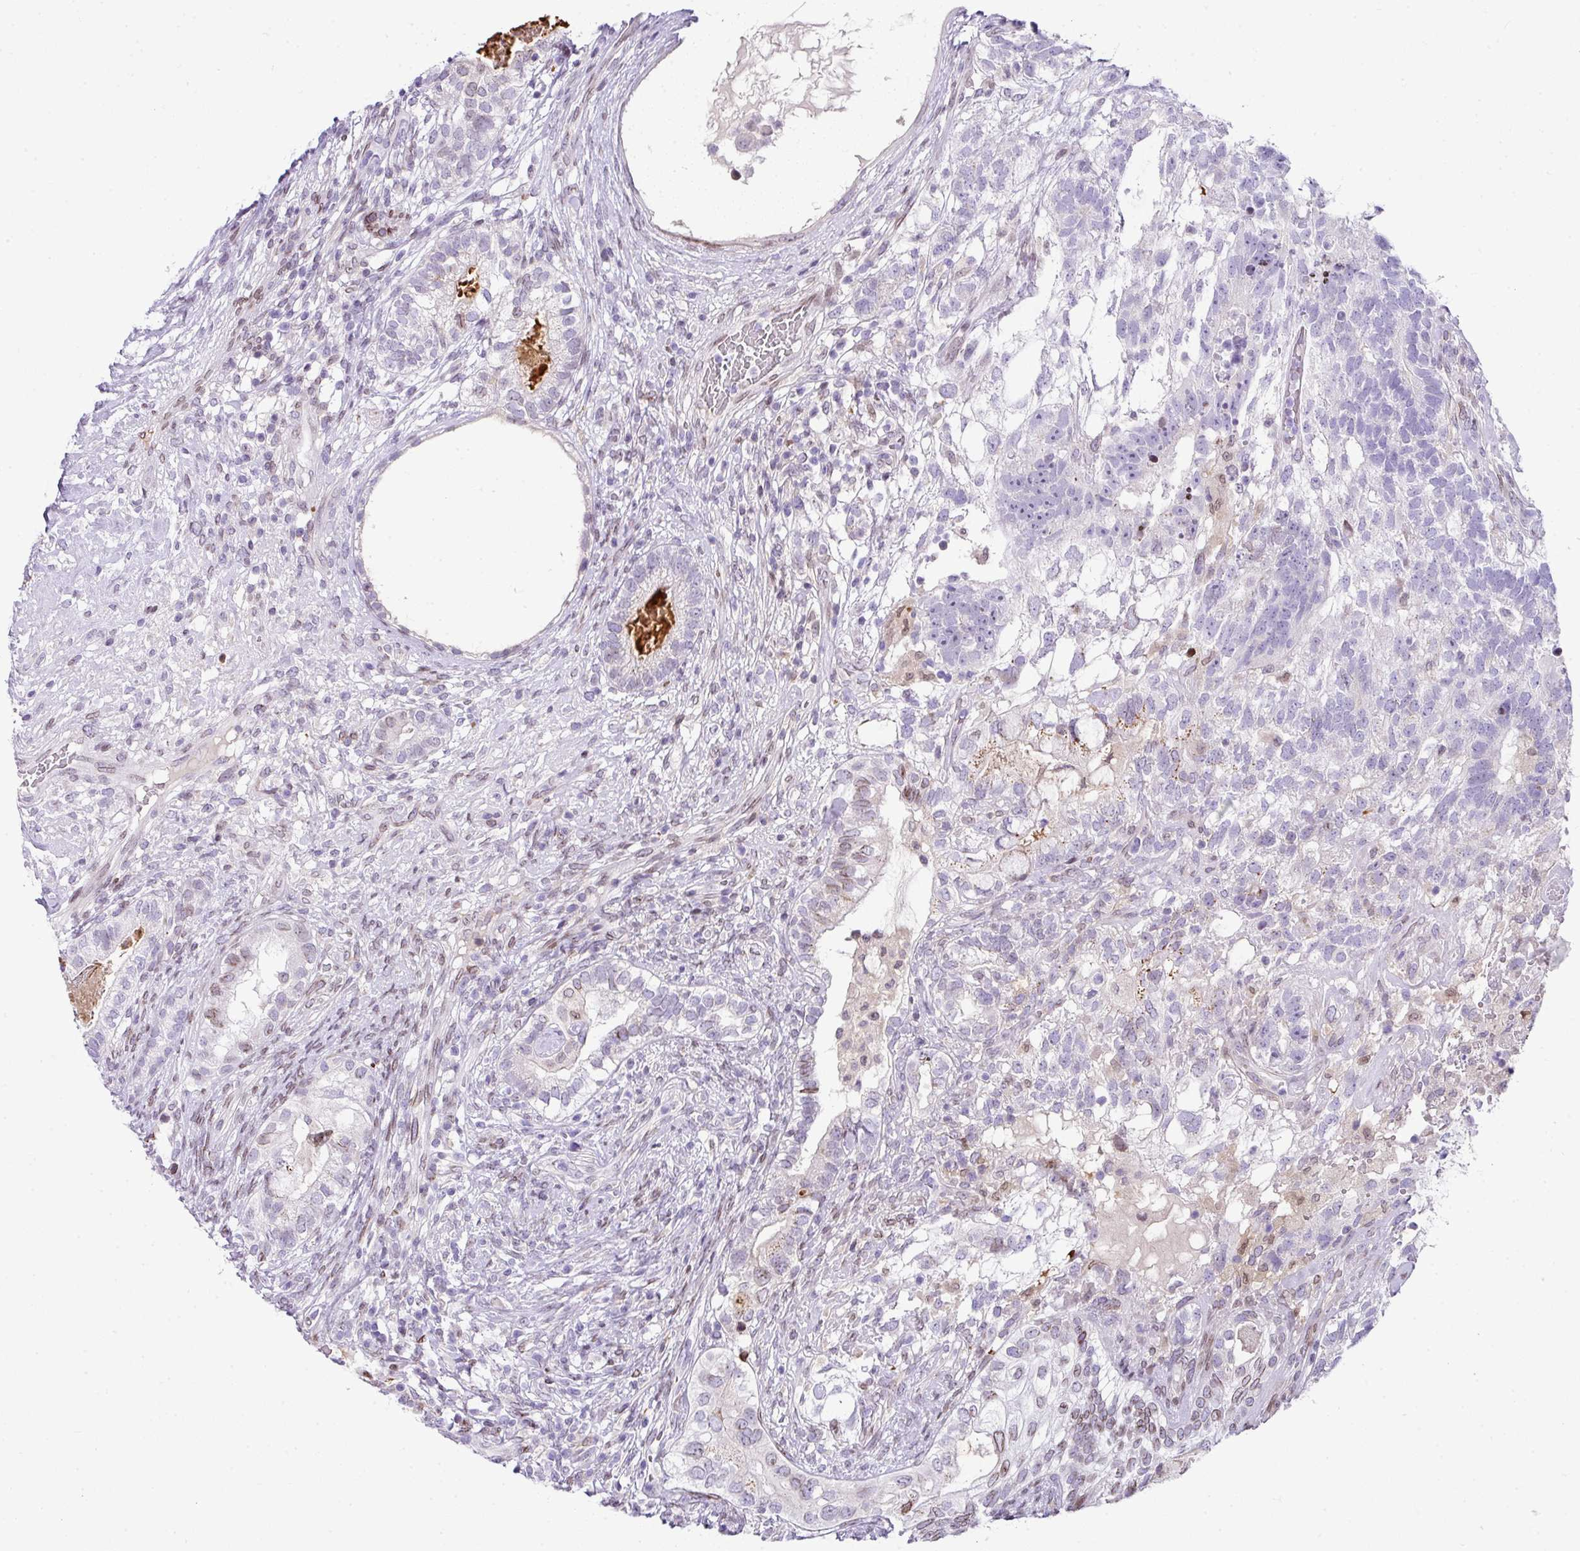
{"staining": {"intensity": "weak", "quantity": "<25%", "location": "cytoplasmic/membranous,nuclear"}, "tissue": "testis cancer", "cell_type": "Tumor cells", "image_type": "cancer", "snomed": [{"axis": "morphology", "description": "Seminoma, NOS"}, {"axis": "morphology", "description": "Carcinoma, Embryonal, NOS"}, {"axis": "topography", "description": "Testis"}], "caption": "Immunohistochemistry of human testis cancer (seminoma) reveals no staining in tumor cells.", "gene": "PLK1", "patient": {"sex": "male", "age": 41}}